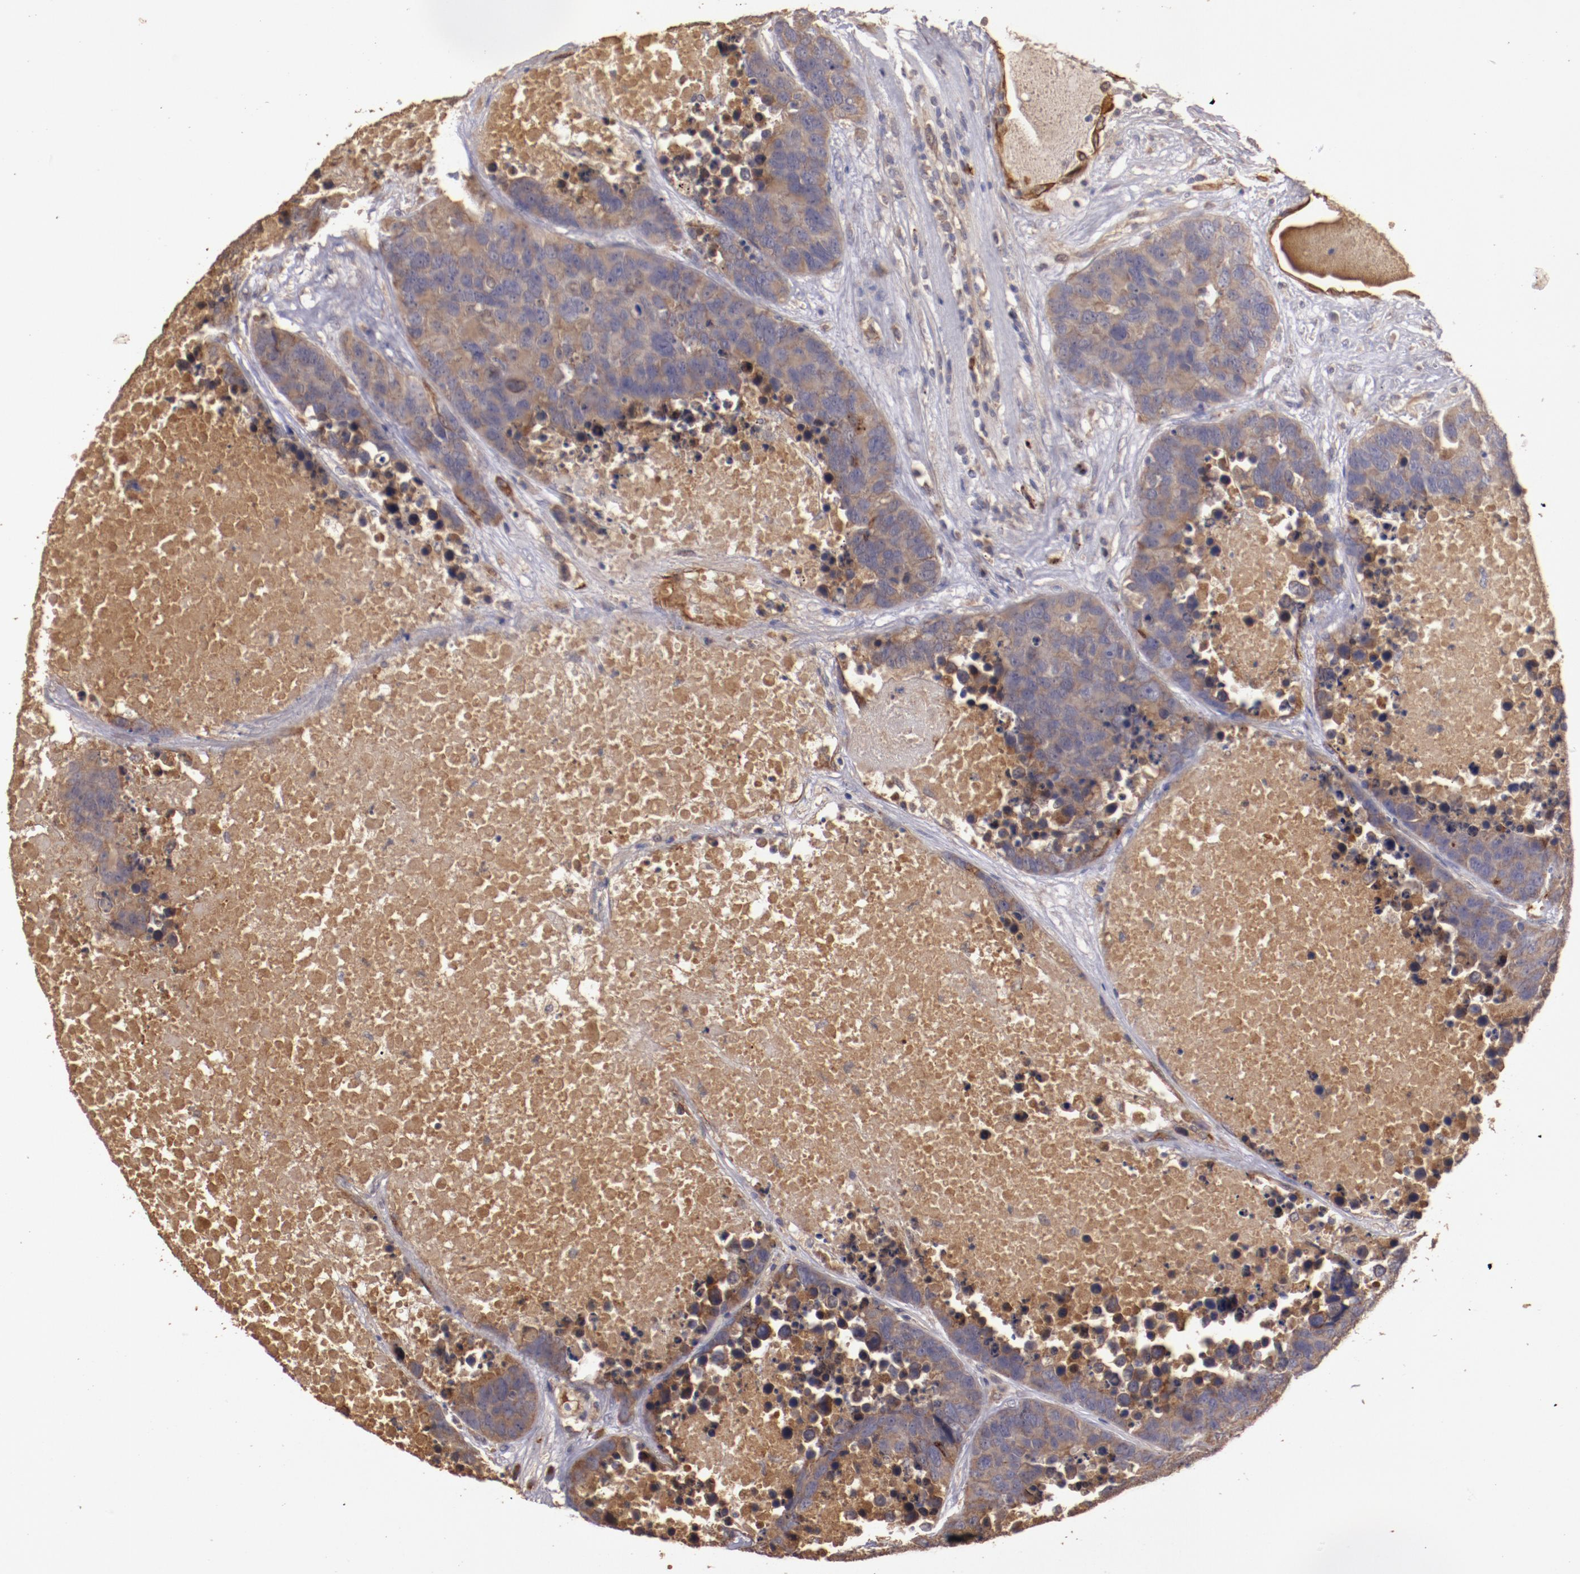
{"staining": {"intensity": "moderate", "quantity": ">75%", "location": "cytoplasmic/membranous"}, "tissue": "carcinoid", "cell_type": "Tumor cells", "image_type": "cancer", "snomed": [{"axis": "morphology", "description": "Carcinoid, malignant, NOS"}, {"axis": "topography", "description": "Lung"}], "caption": "Protein expression analysis of human carcinoid reveals moderate cytoplasmic/membranous expression in about >75% of tumor cells.", "gene": "SRRD", "patient": {"sex": "male", "age": 60}}